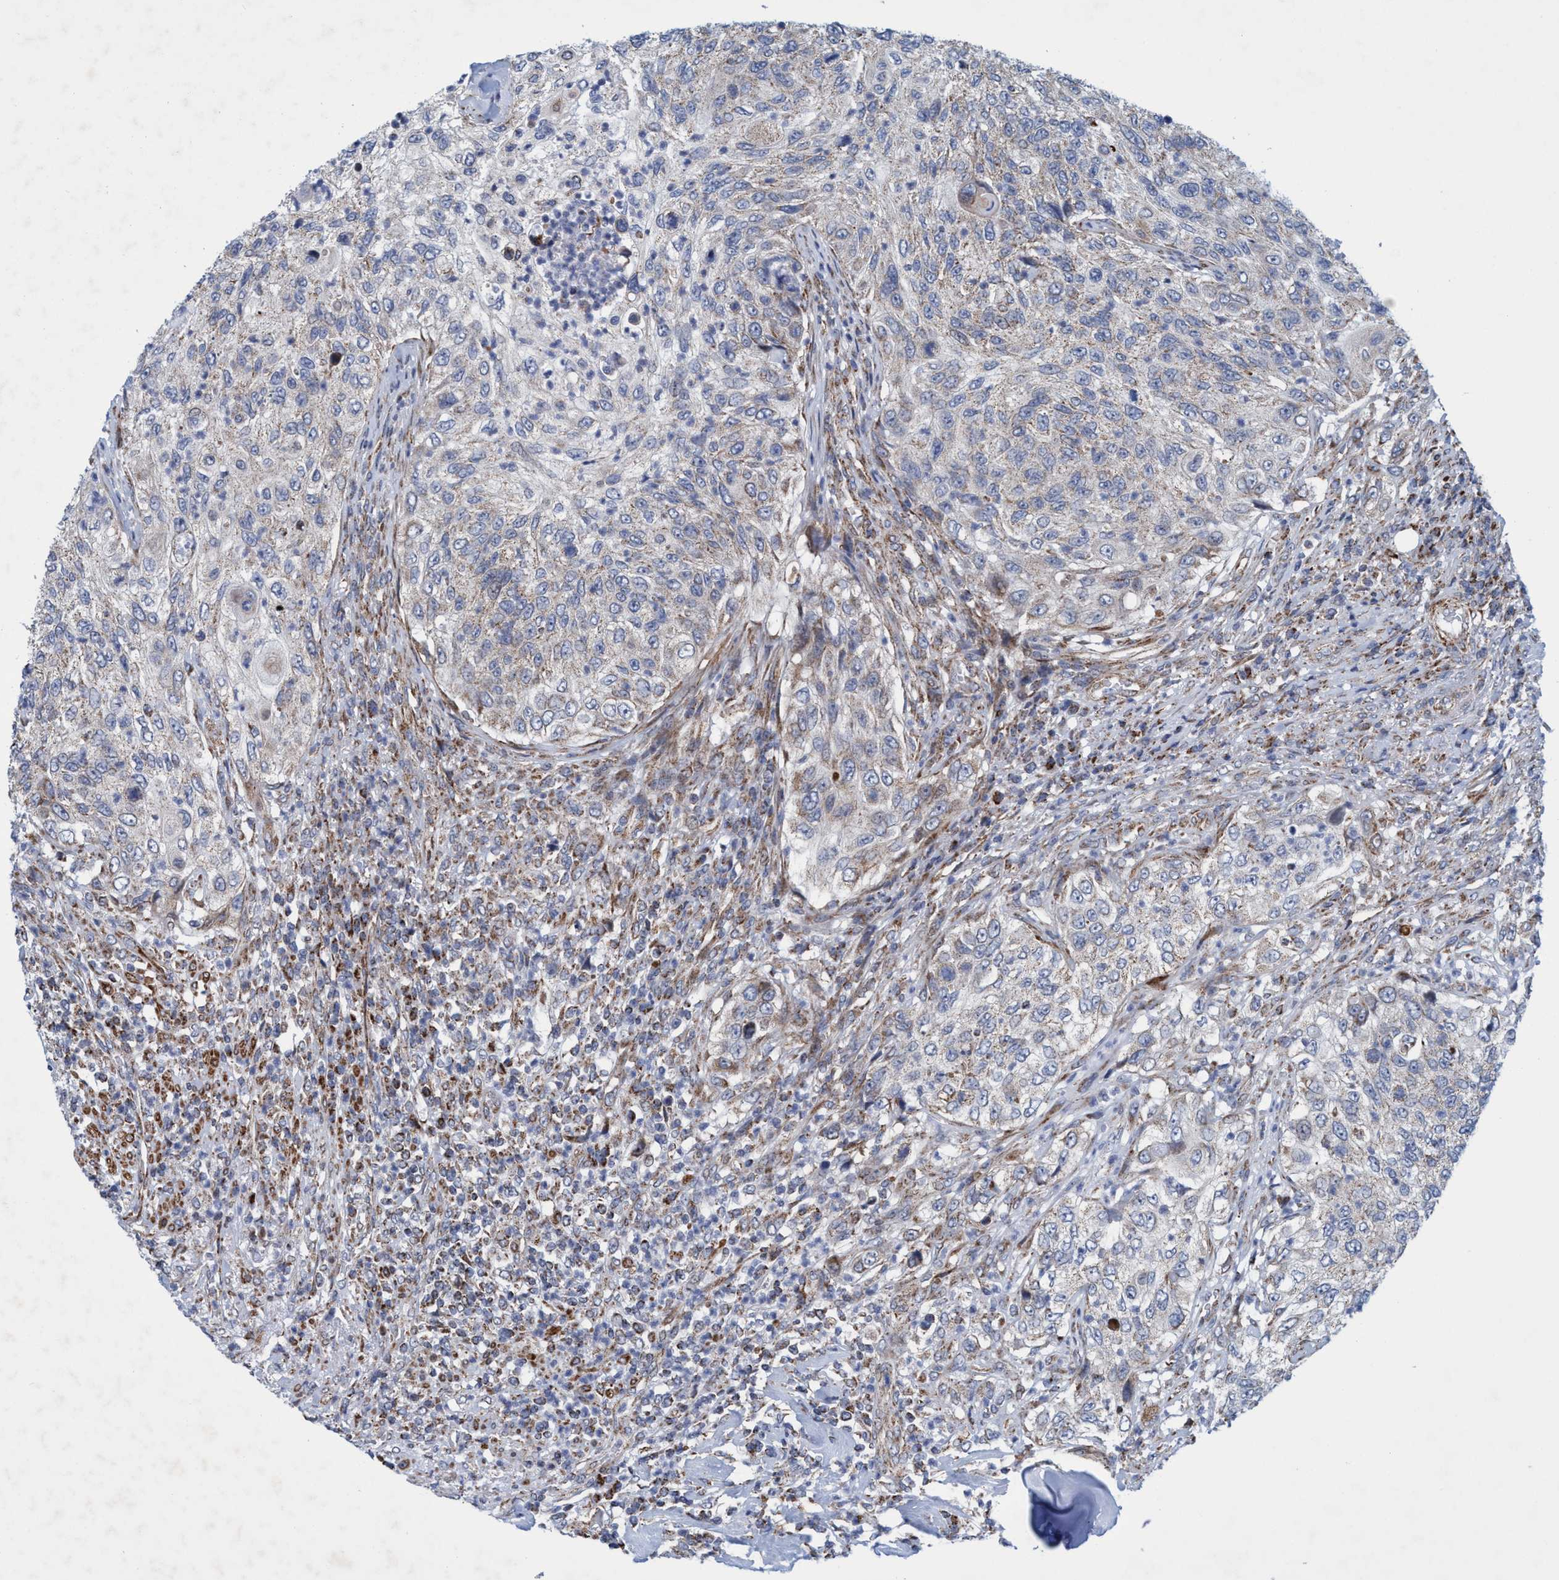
{"staining": {"intensity": "weak", "quantity": "<25%", "location": "cytoplasmic/membranous"}, "tissue": "urothelial cancer", "cell_type": "Tumor cells", "image_type": "cancer", "snomed": [{"axis": "morphology", "description": "Urothelial carcinoma, High grade"}, {"axis": "topography", "description": "Urinary bladder"}], "caption": "A photomicrograph of urothelial cancer stained for a protein shows no brown staining in tumor cells.", "gene": "POLR1F", "patient": {"sex": "female", "age": 60}}